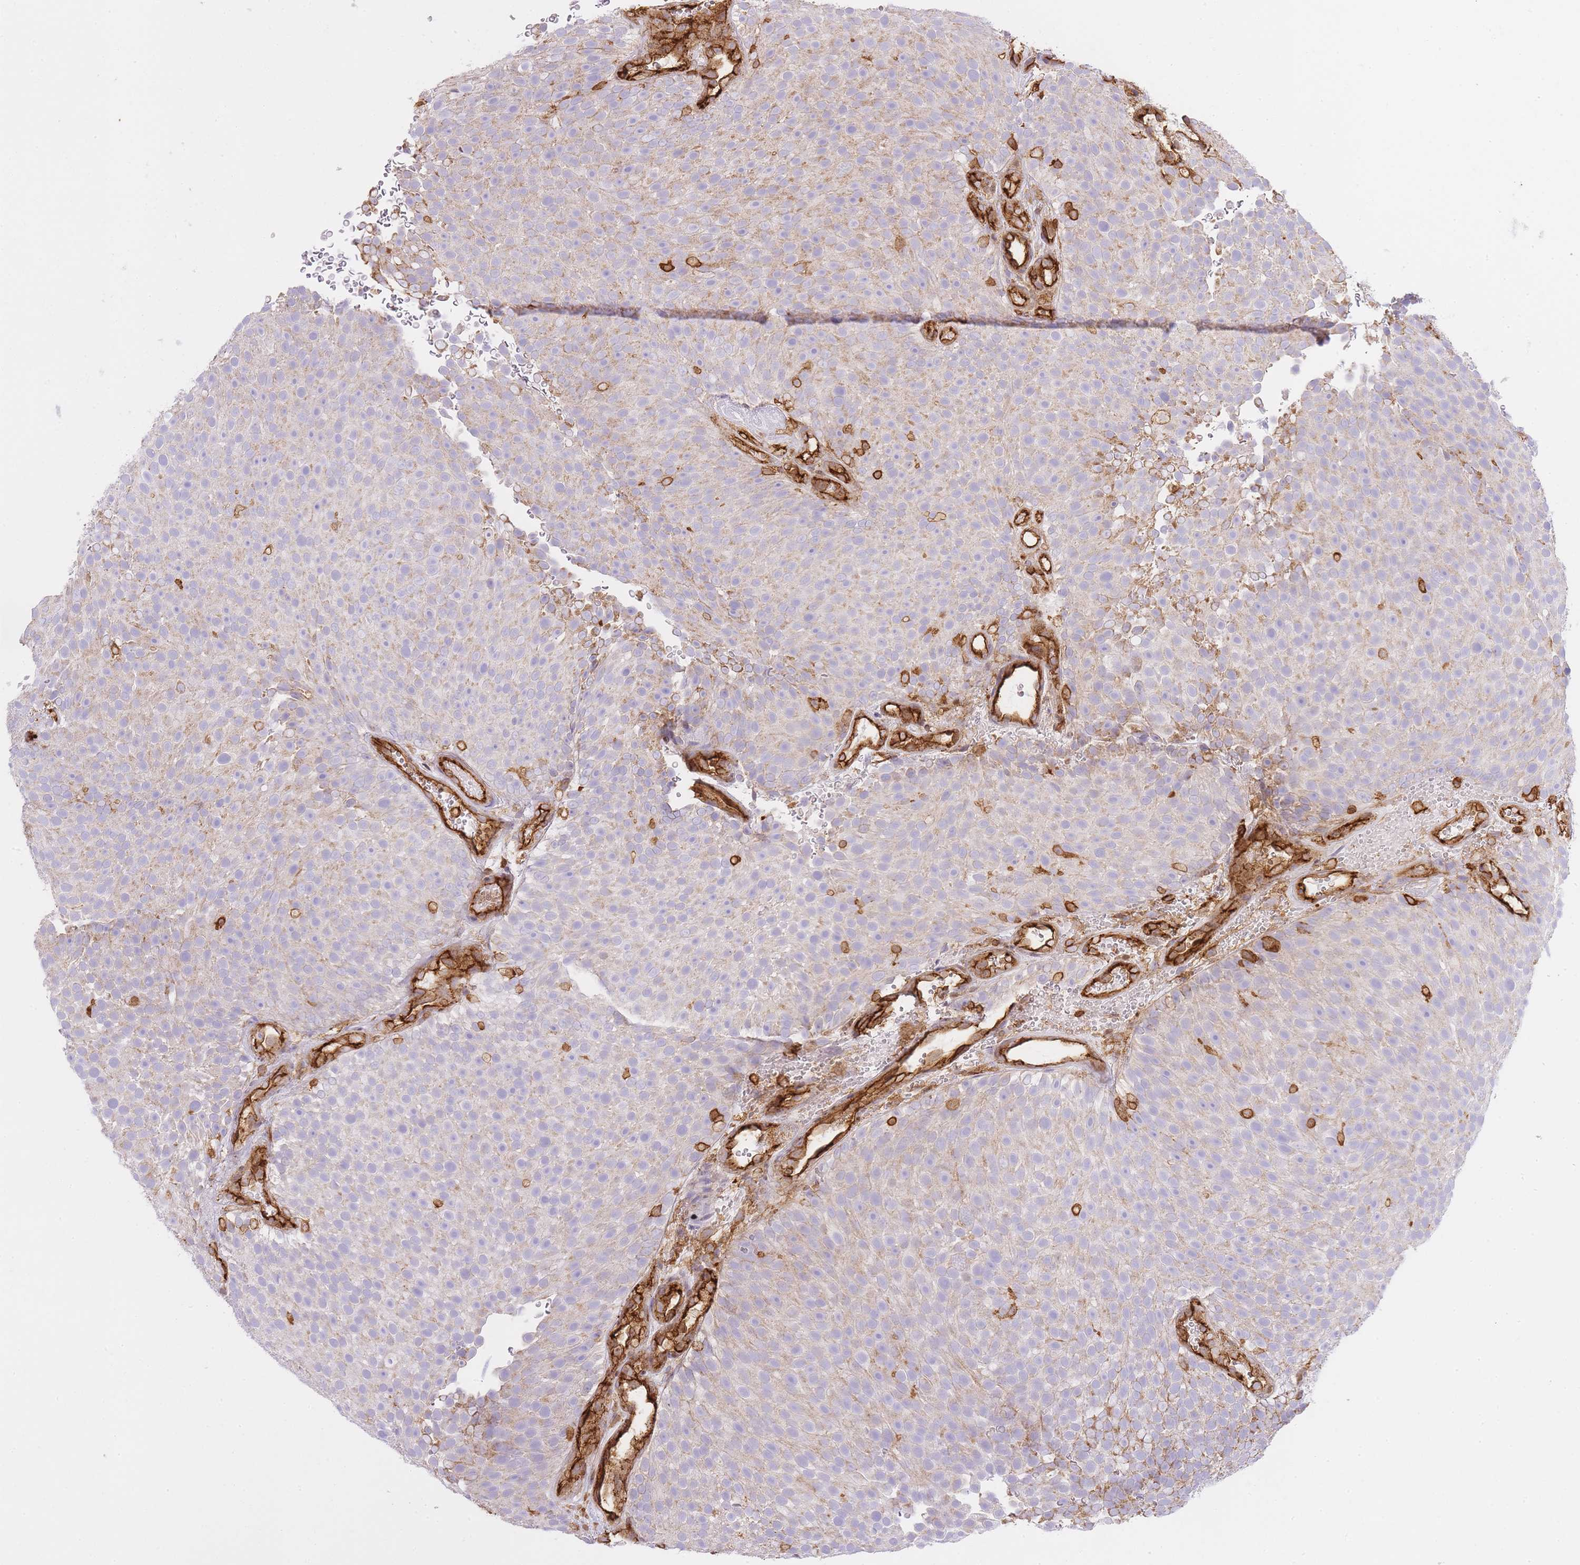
{"staining": {"intensity": "weak", "quantity": "<25%", "location": "cytoplasmic/membranous"}, "tissue": "urothelial cancer", "cell_type": "Tumor cells", "image_type": "cancer", "snomed": [{"axis": "morphology", "description": "Urothelial carcinoma, Low grade"}, {"axis": "topography", "description": "Urinary bladder"}], "caption": "This is an IHC image of human urothelial cancer. There is no expression in tumor cells.", "gene": "MSN", "patient": {"sex": "male", "age": 78}}